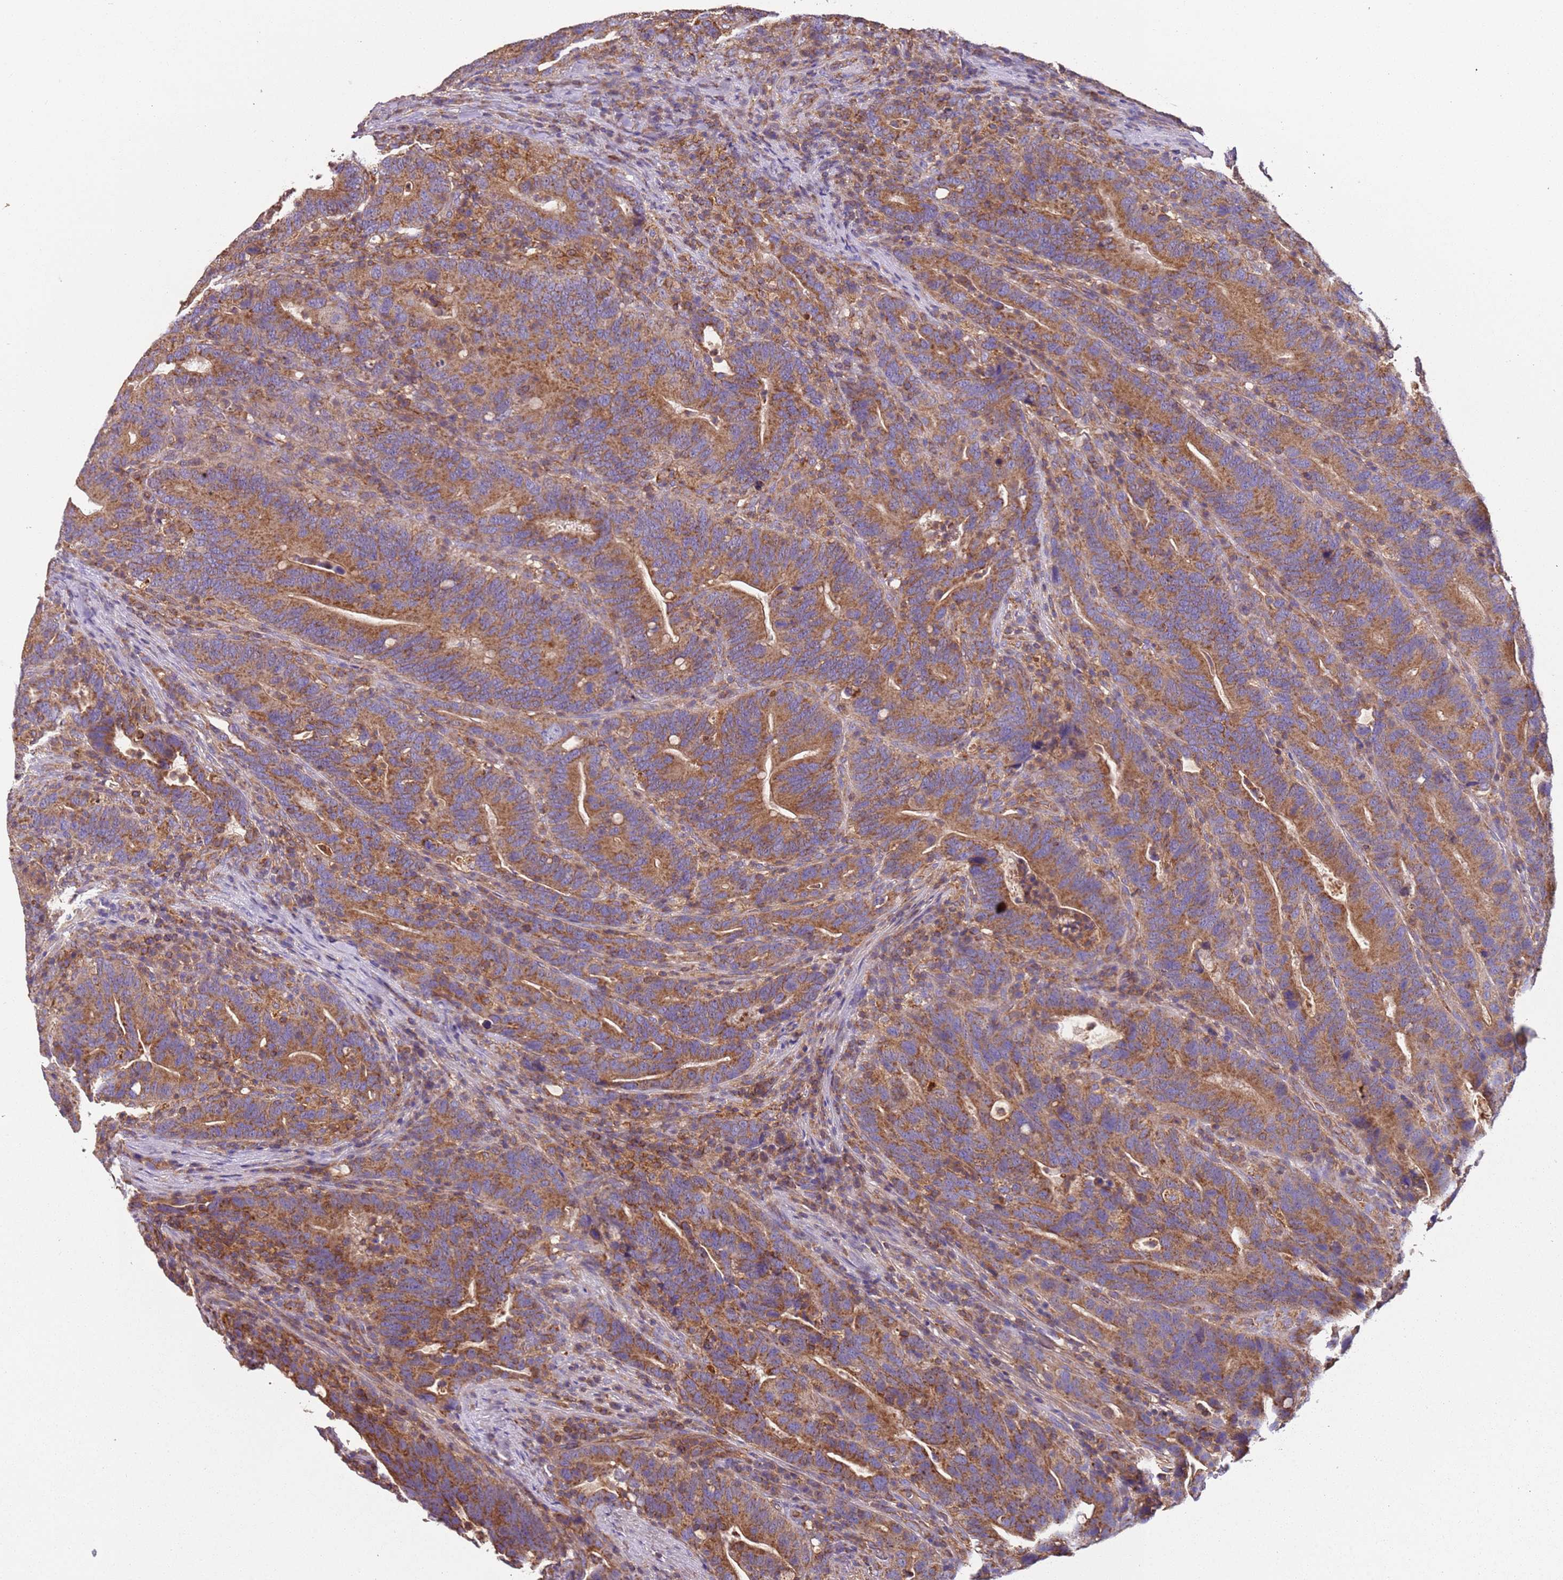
{"staining": {"intensity": "moderate", "quantity": ">75%", "location": "cytoplasmic/membranous"}, "tissue": "colorectal cancer", "cell_type": "Tumor cells", "image_type": "cancer", "snomed": [{"axis": "morphology", "description": "Adenocarcinoma, NOS"}, {"axis": "topography", "description": "Colon"}], "caption": "Immunohistochemistry (IHC) image of human colorectal cancer stained for a protein (brown), which reveals medium levels of moderate cytoplasmic/membranous positivity in approximately >75% of tumor cells.", "gene": "RMND5A", "patient": {"sex": "female", "age": 66}}